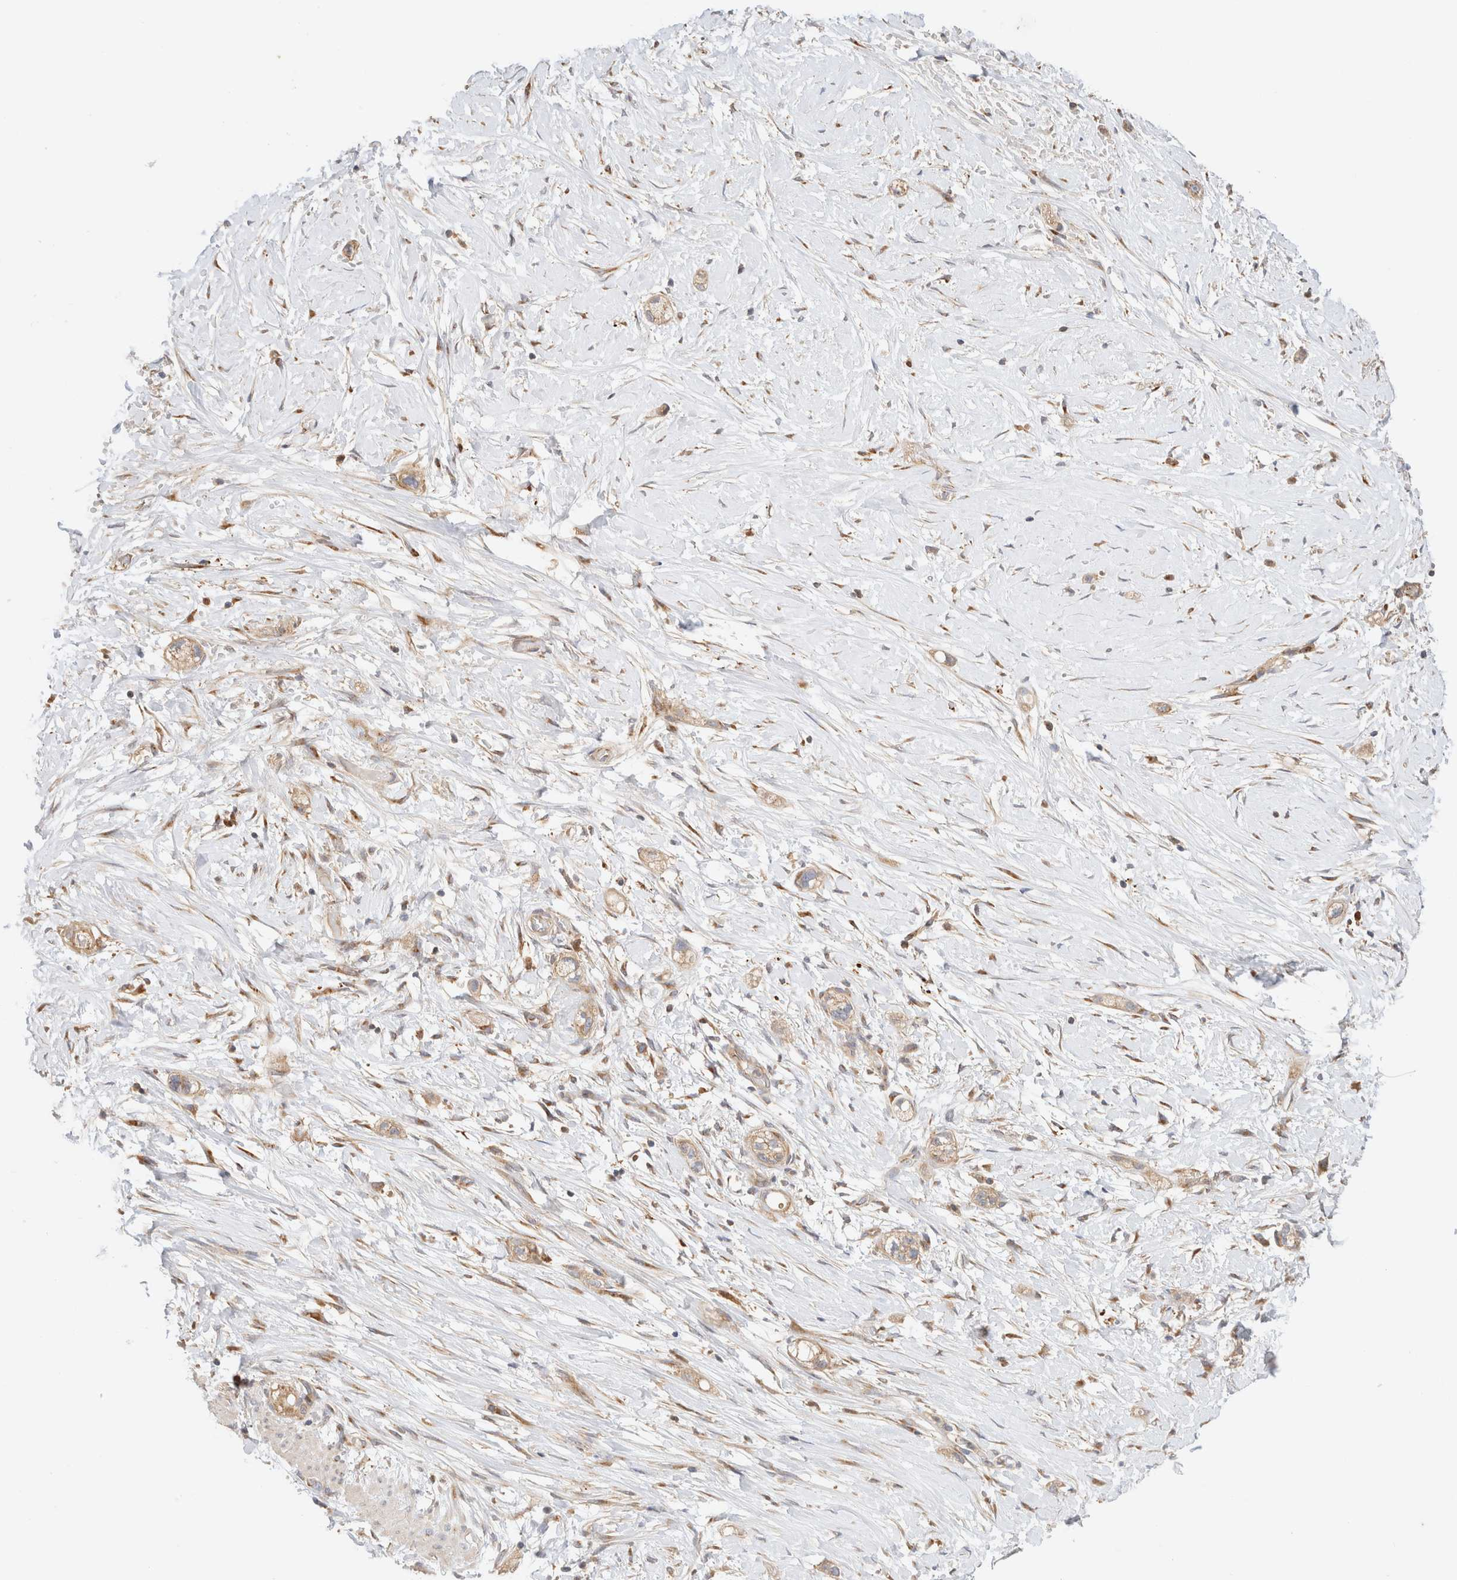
{"staining": {"intensity": "weak", "quantity": ">75%", "location": "cytoplasmic/membranous"}, "tissue": "stomach cancer", "cell_type": "Tumor cells", "image_type": "cancer", "snomed": [{"axis": "morphology", "description": "Adenocarcinoma, NOS"}, {"axis": "topography", "description": "Stomach"}, {"axis": "topography", "description": "Stomach, lower"}], "caption": "Immunohistochemistry (IHC) histopathology image of human adenocarcinoma (stomach) stained for a protein (brown), which demonstrates low levels of weak cytoplasmic/membranous positivity in about >75% of tumor cells.", "gene": "RABEP1", "patient": {"sex": "female", "age": 48}}